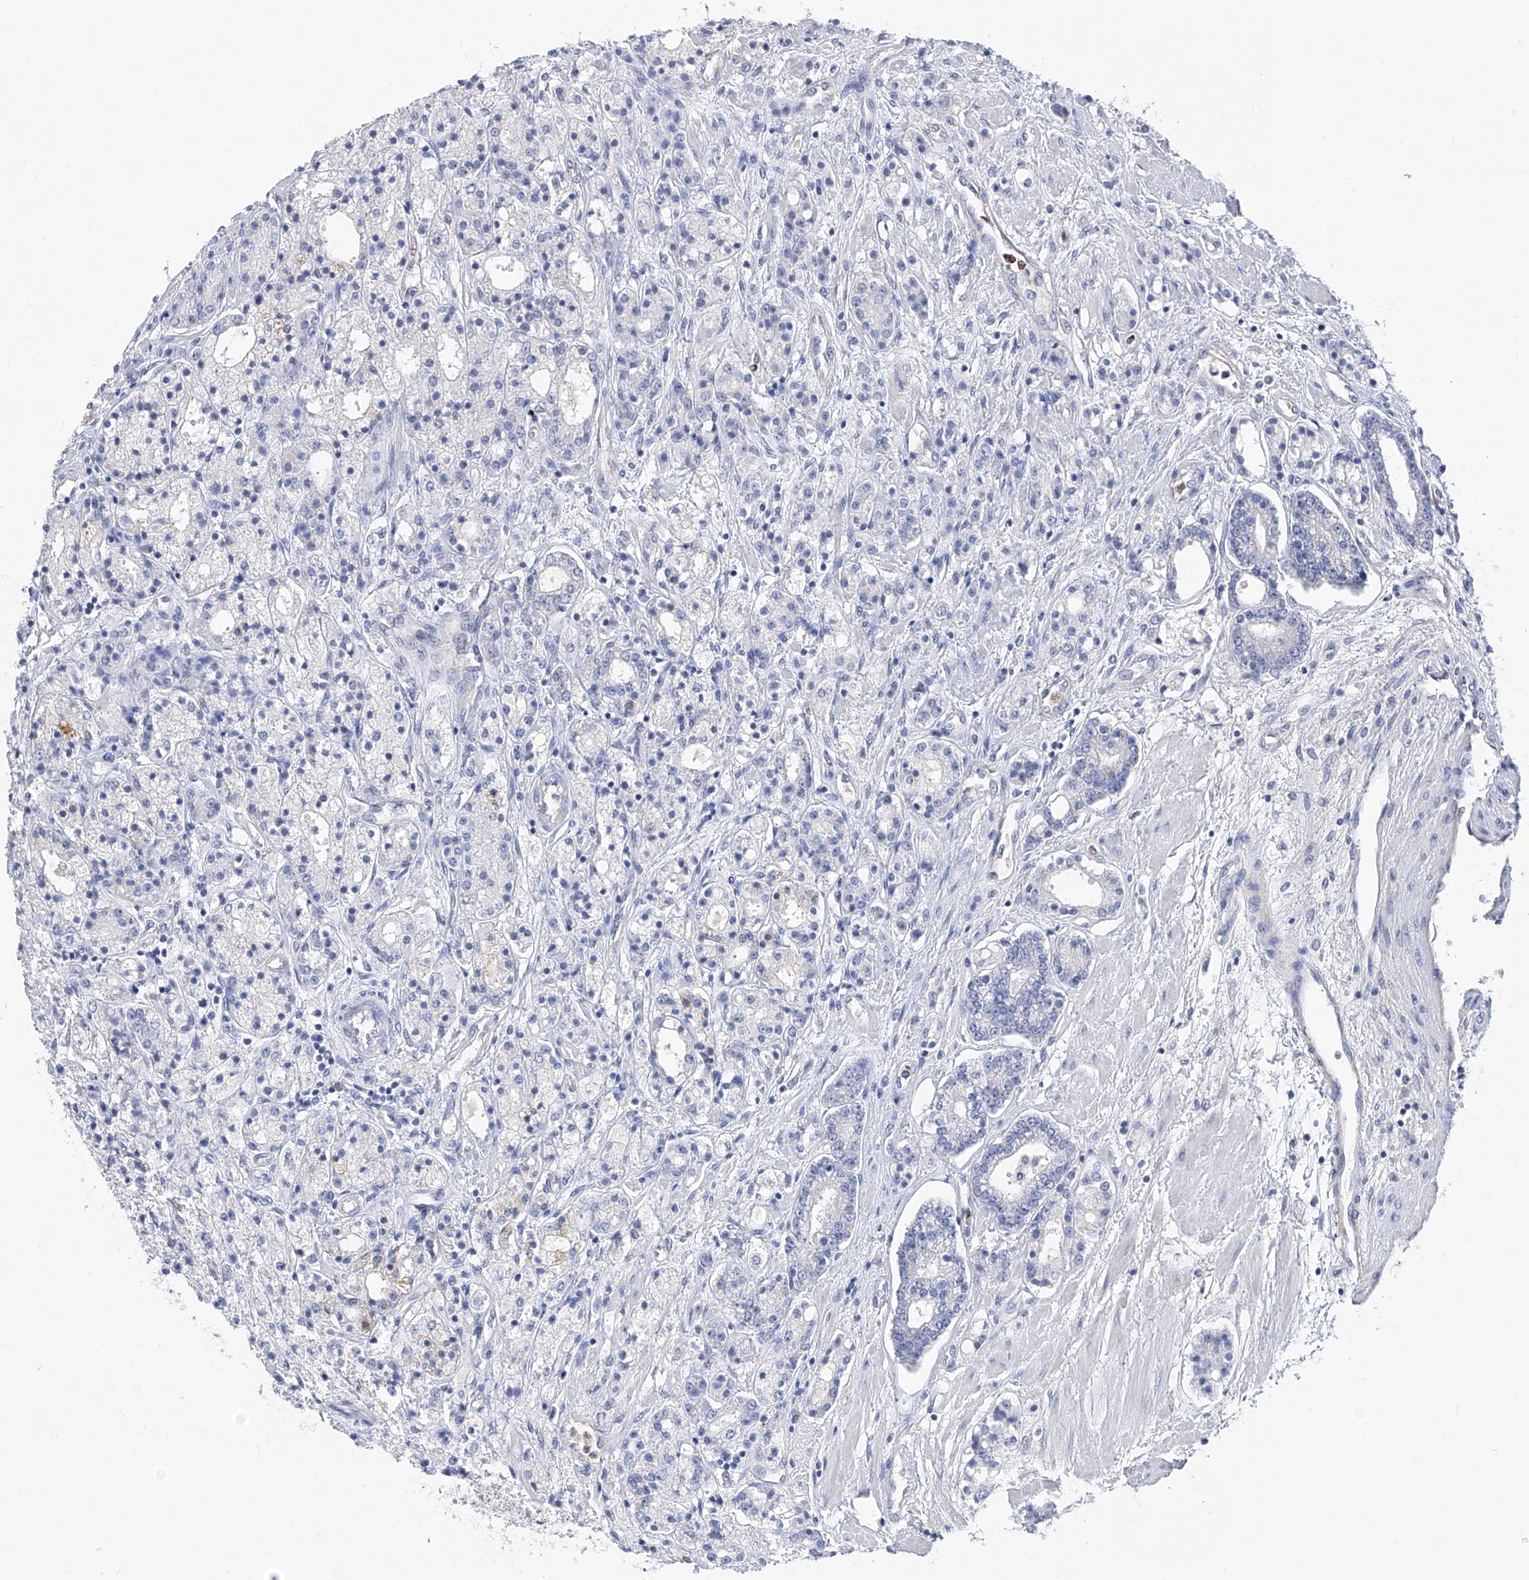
{"staining": {"intensity": "negative", "quantity": "none", "location": "none"}, "tissue": "prostate cancer", "cell_type": "Tumor cells", "image_type": "cancer", "snomed": [{"axis": "morphology", "description": "Adenocarcinoma, High grade"}, {"axis": "topography", "description": "Prostate"}], "caption": "Prostate cancer stained for a protein using IHC demonstrates no expression tumor cells.", "gene": "PHF20", "patient": {"sex": "male", "age": 60}}